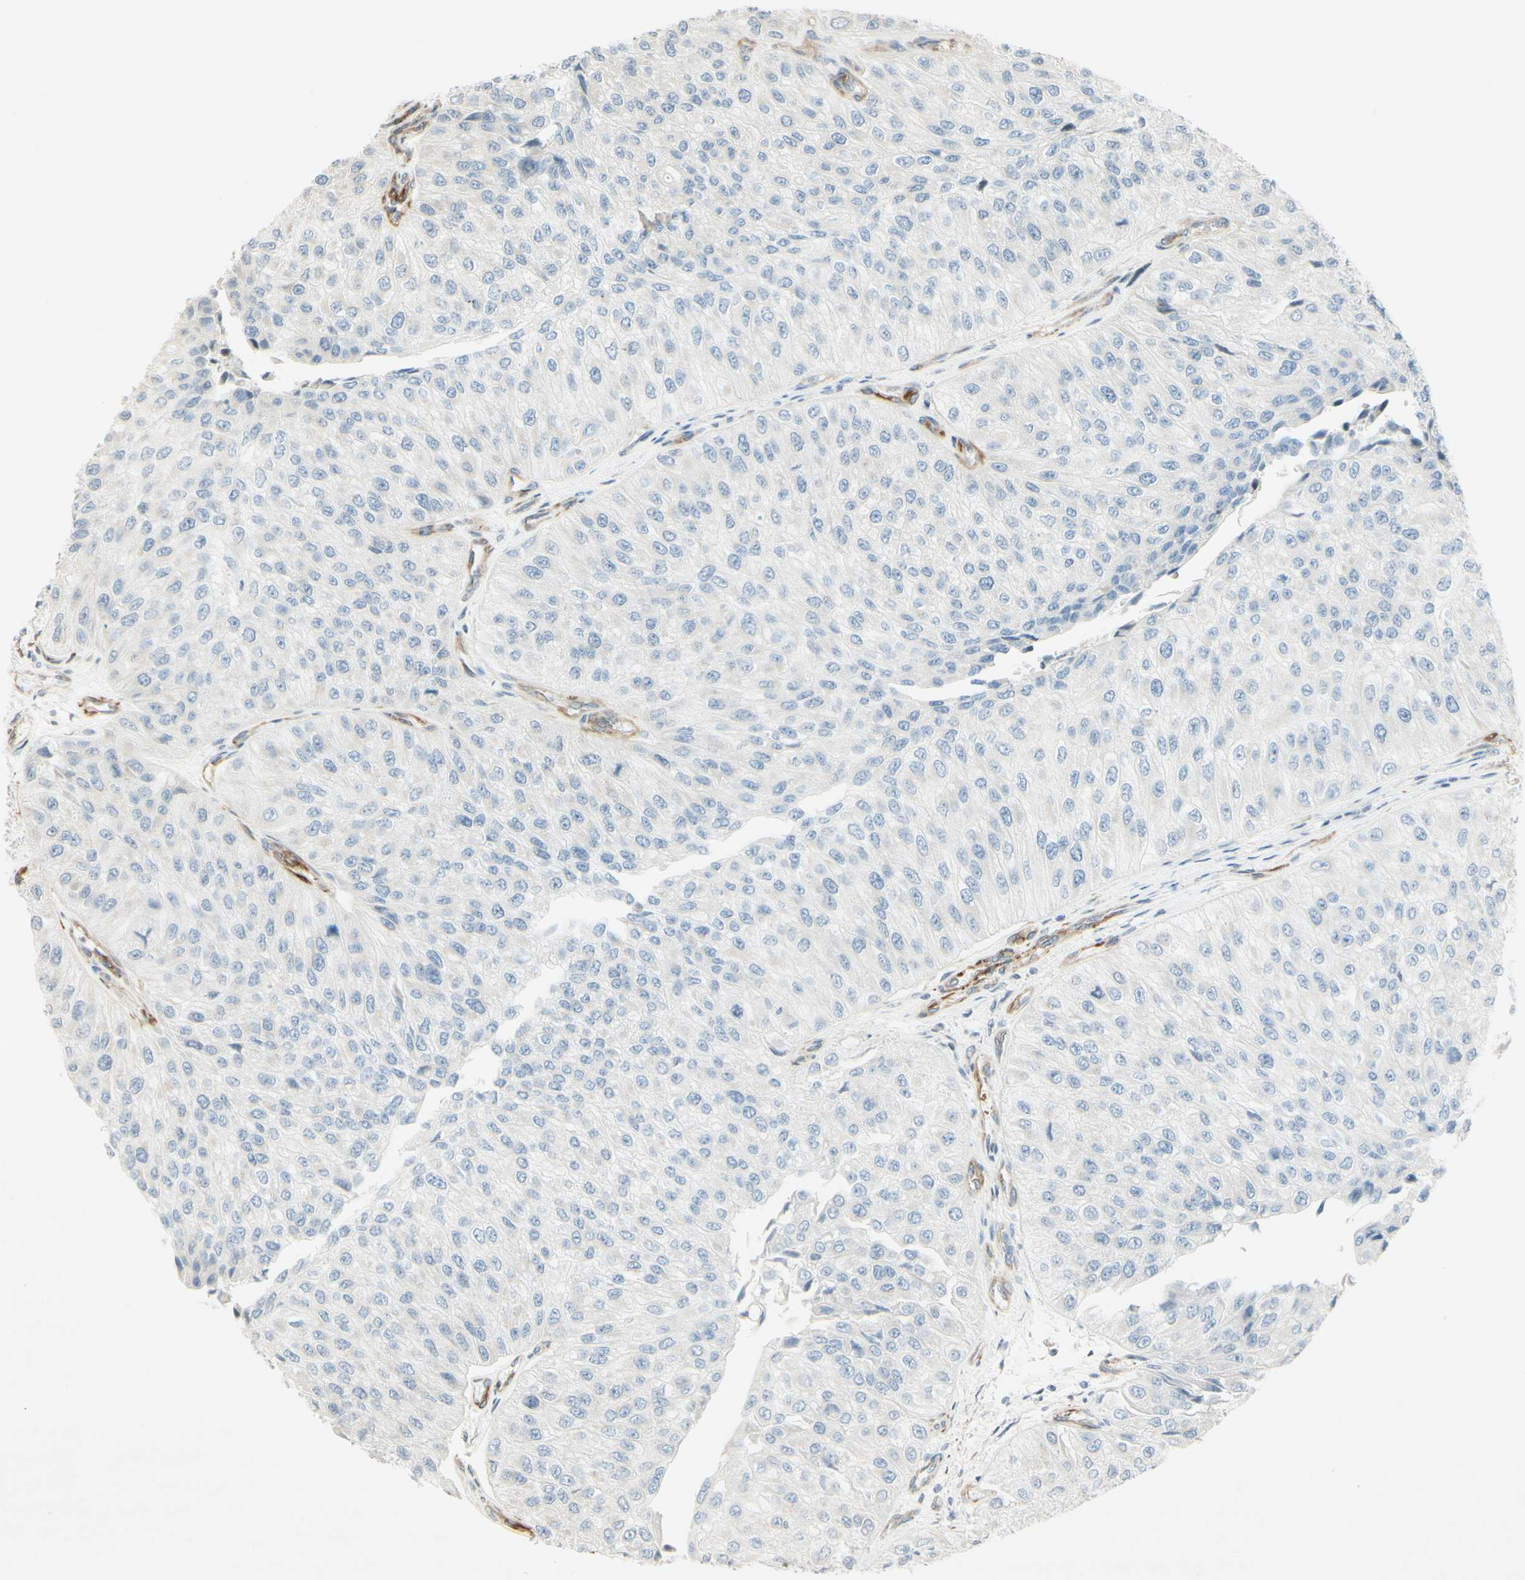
{"staining": {"intensity": "negative", "quantity": "none", "location": "none"}, "tissue": "urothelial cancer", "cell_type": "Tumor cells", "image_type": "cancer", "snomed": [{"axis": "morphology", "description": "Urothelial carcinoma, High grade"}, {"axis": "topography", "description": "Kidney"}, {"axis": "topography", "description": "Urinary bladder"}], "caption": "High magnification brightfield microscopy of urothelial carcinoma (high-grade) stained with DAB (3,3'-diaminobenzidine) (brown) and counterstained with hematoxylin (blue): tumor cells show no significant staining.", "gene": "MAP1B", "patient": {"sex": "male", "age": 77}}